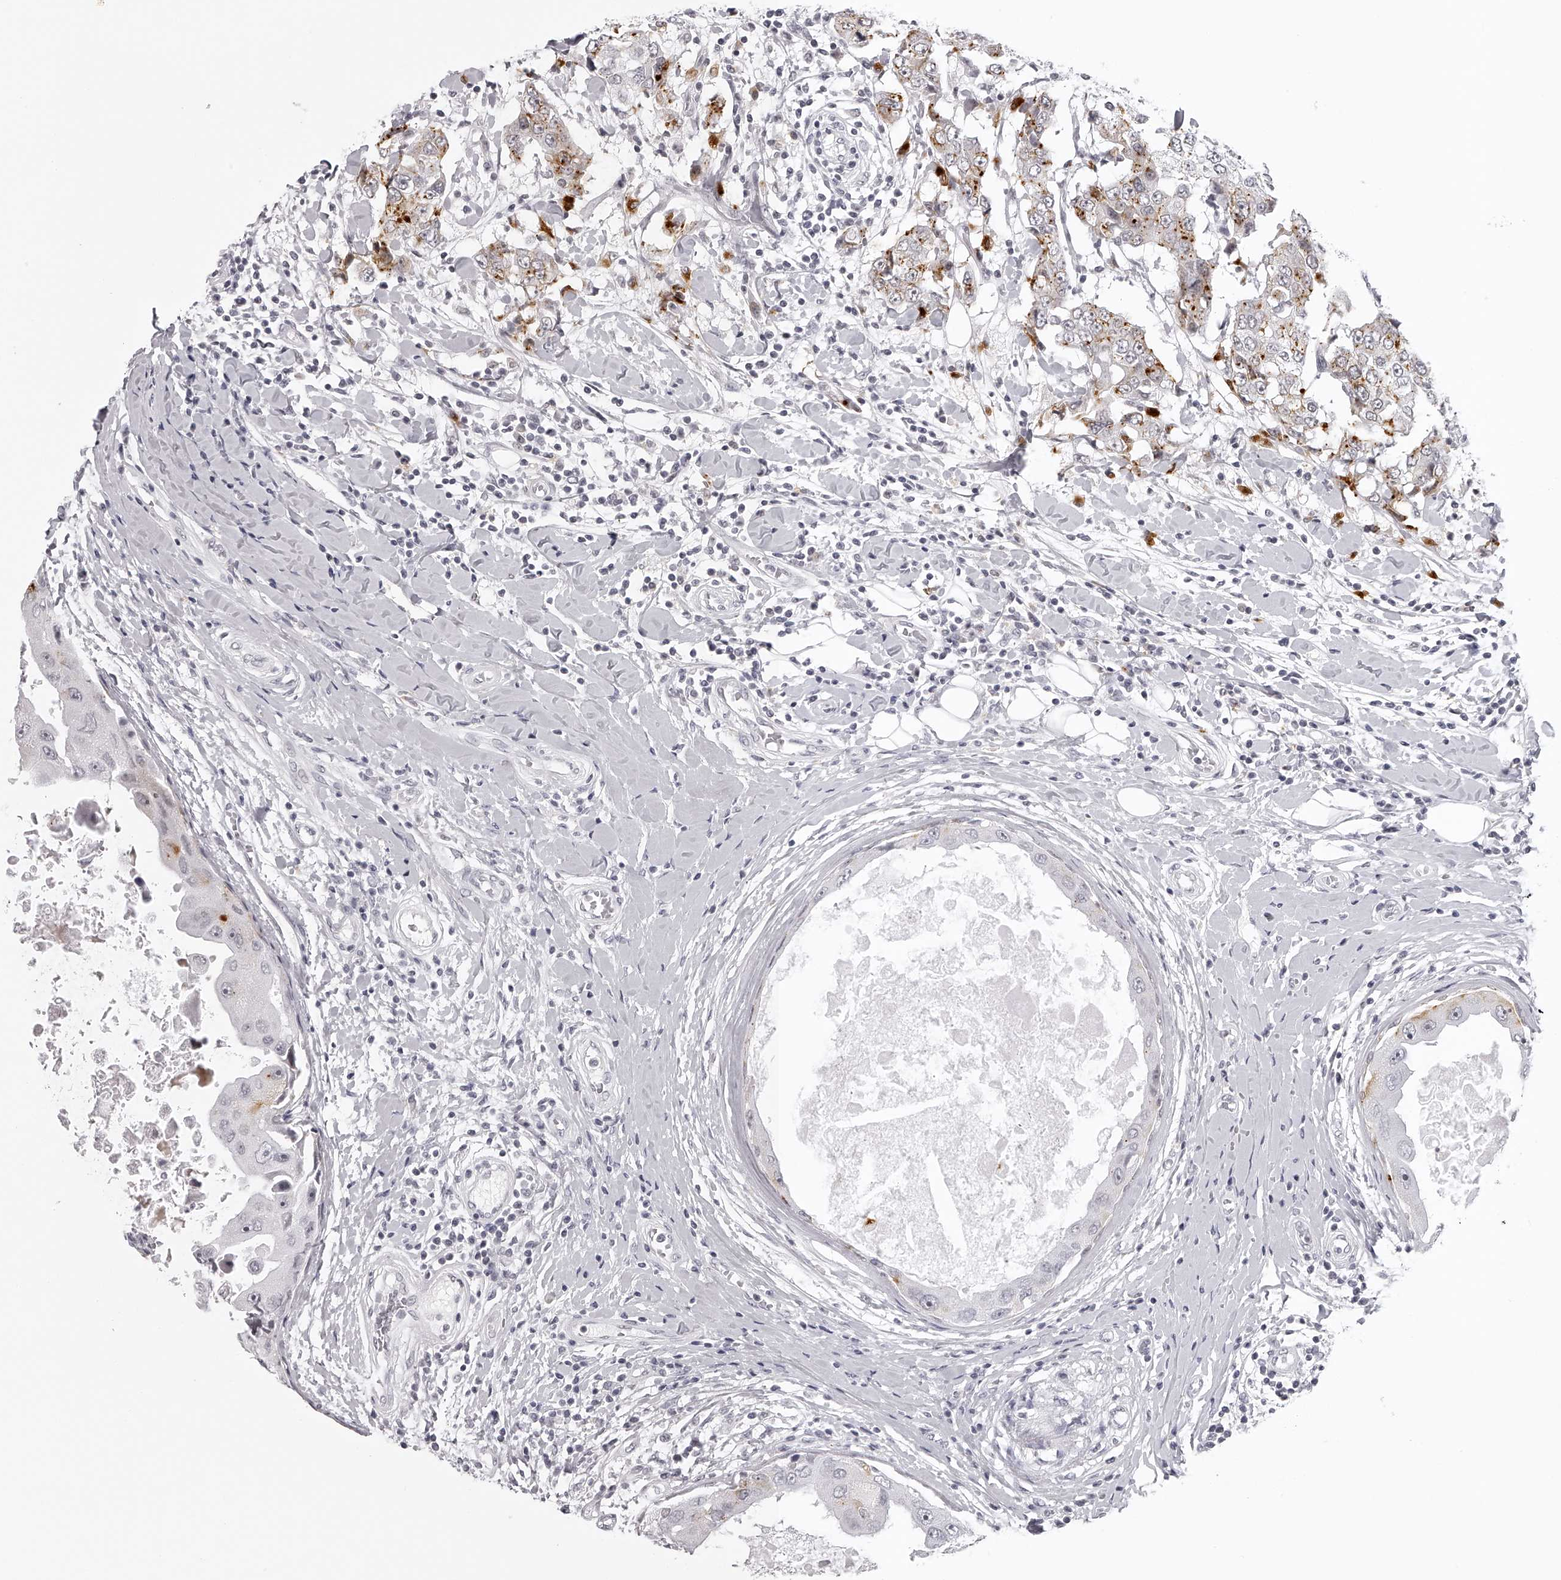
{"staining": {"intensity": "moderate", "quantity": "<25%", "location": "cytoplasmic/membranous"}, "tissue": "breast cancer", "cell_type": "Tumor cells", "image_type": "cancer", "snomed": [{"axis": "morphology", "description": "Duct carcinoma"}, {"axis": "topography", "description": "Breast"}], "caption": "Immunohistochemistry (IHC) histopathology image of breast cancer (invasive ductal carcinoma) stained for a protein (brown), which exhibits low levels of moderate cytoplasmic/membranous expression in about <25% of tumor cells.", "gene": "RNF220", "patient": {"sex": "female", "age": 27}}